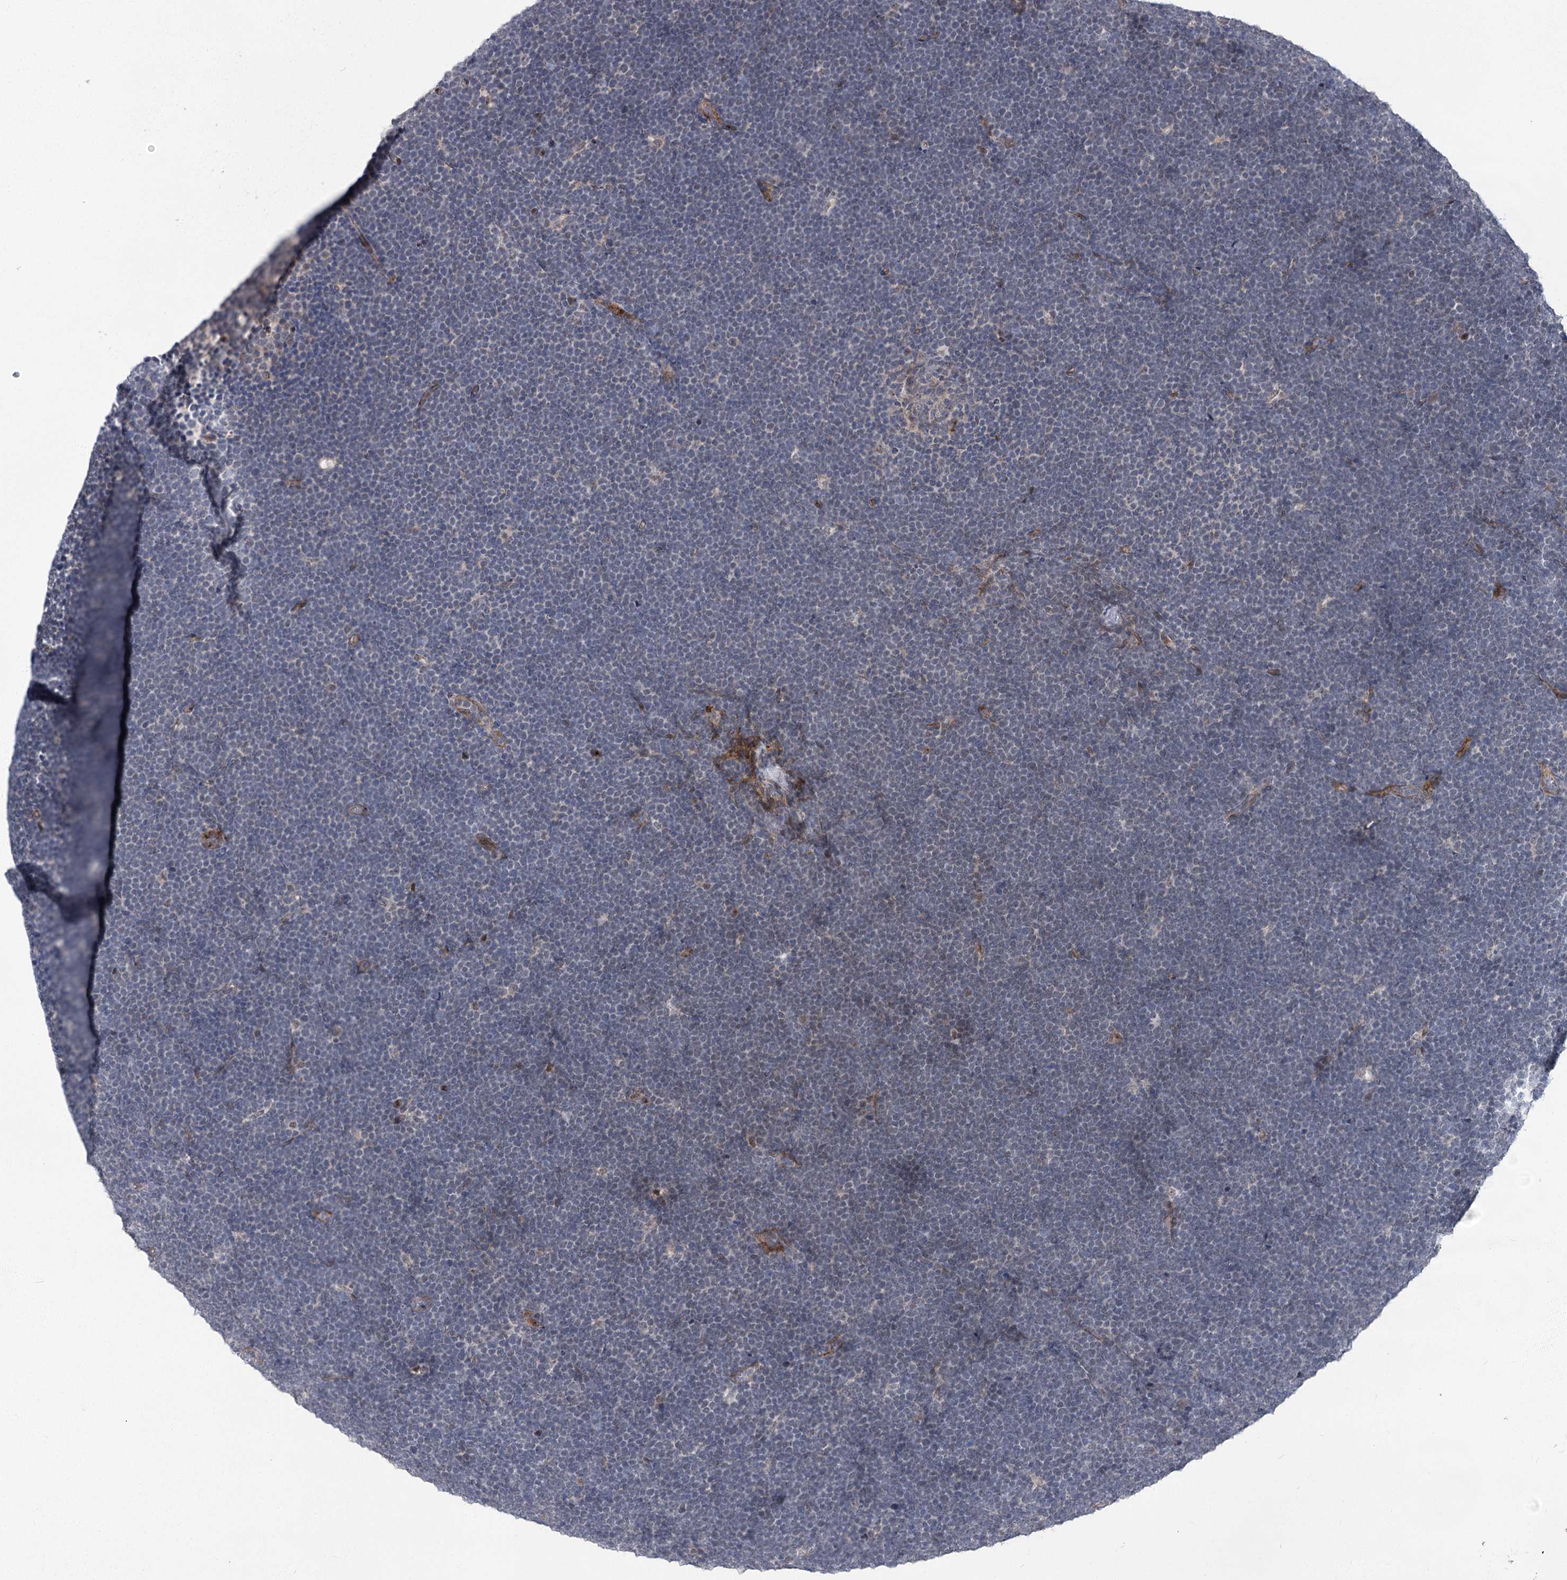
{"staining": {"intensity": "negative", "quantity": "none", "location": "none"}, "tissue": "lymphoma", "cell_type": "Tumor cells", "image_type": "cancer", "snomed": [{"axis": "morphology", "description": "Malignant lymphoma, non-Hodgkin's type, High grade"}, {"axis": "topography", "description": "Lymph node"}], "caption": "There is no significant positivity in tumor cells of malignant lymphoma, non-Hodgkin's type (high-grade).", "gene": "PARM1", "patient": {"sex": "male", "age": 13}}